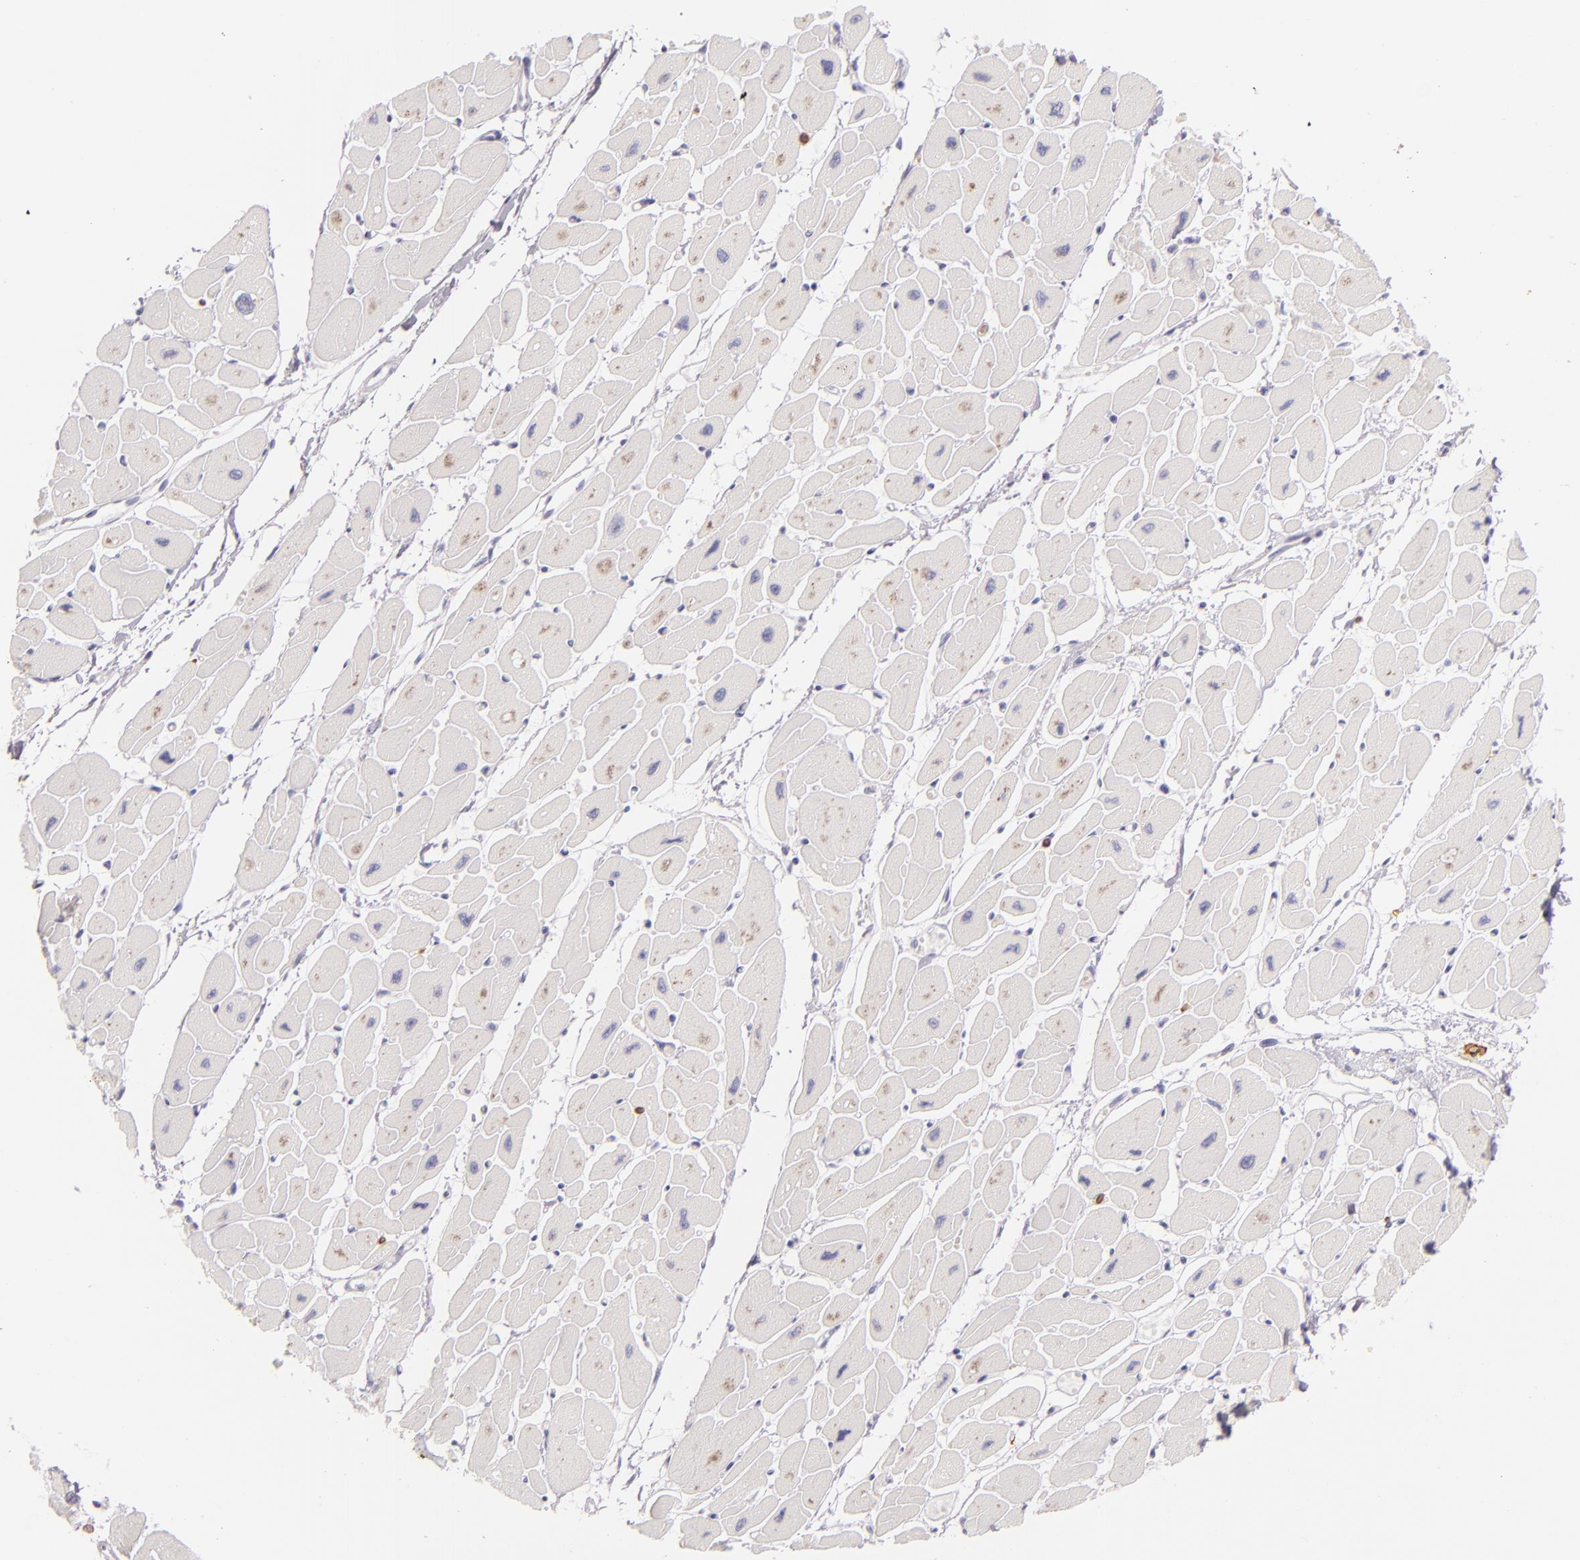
{"staining": {"intensity": "negative", "quantity": "none", "location": "none"}, "tissue": "heart muscle", "cell_type": "Cardiomyocytes", "image_type": "normal", "snomed": [{"axis": "morphology", "description": "Normal tissue, NOS"}, {"axis": "topography", "description": "Heart"}], "caption": "Cardiomyocytes are negative for protein expression in unremarkable human heart muscle.", "gene": "LAT", "patient": {"sex": "female", "age": 54}}